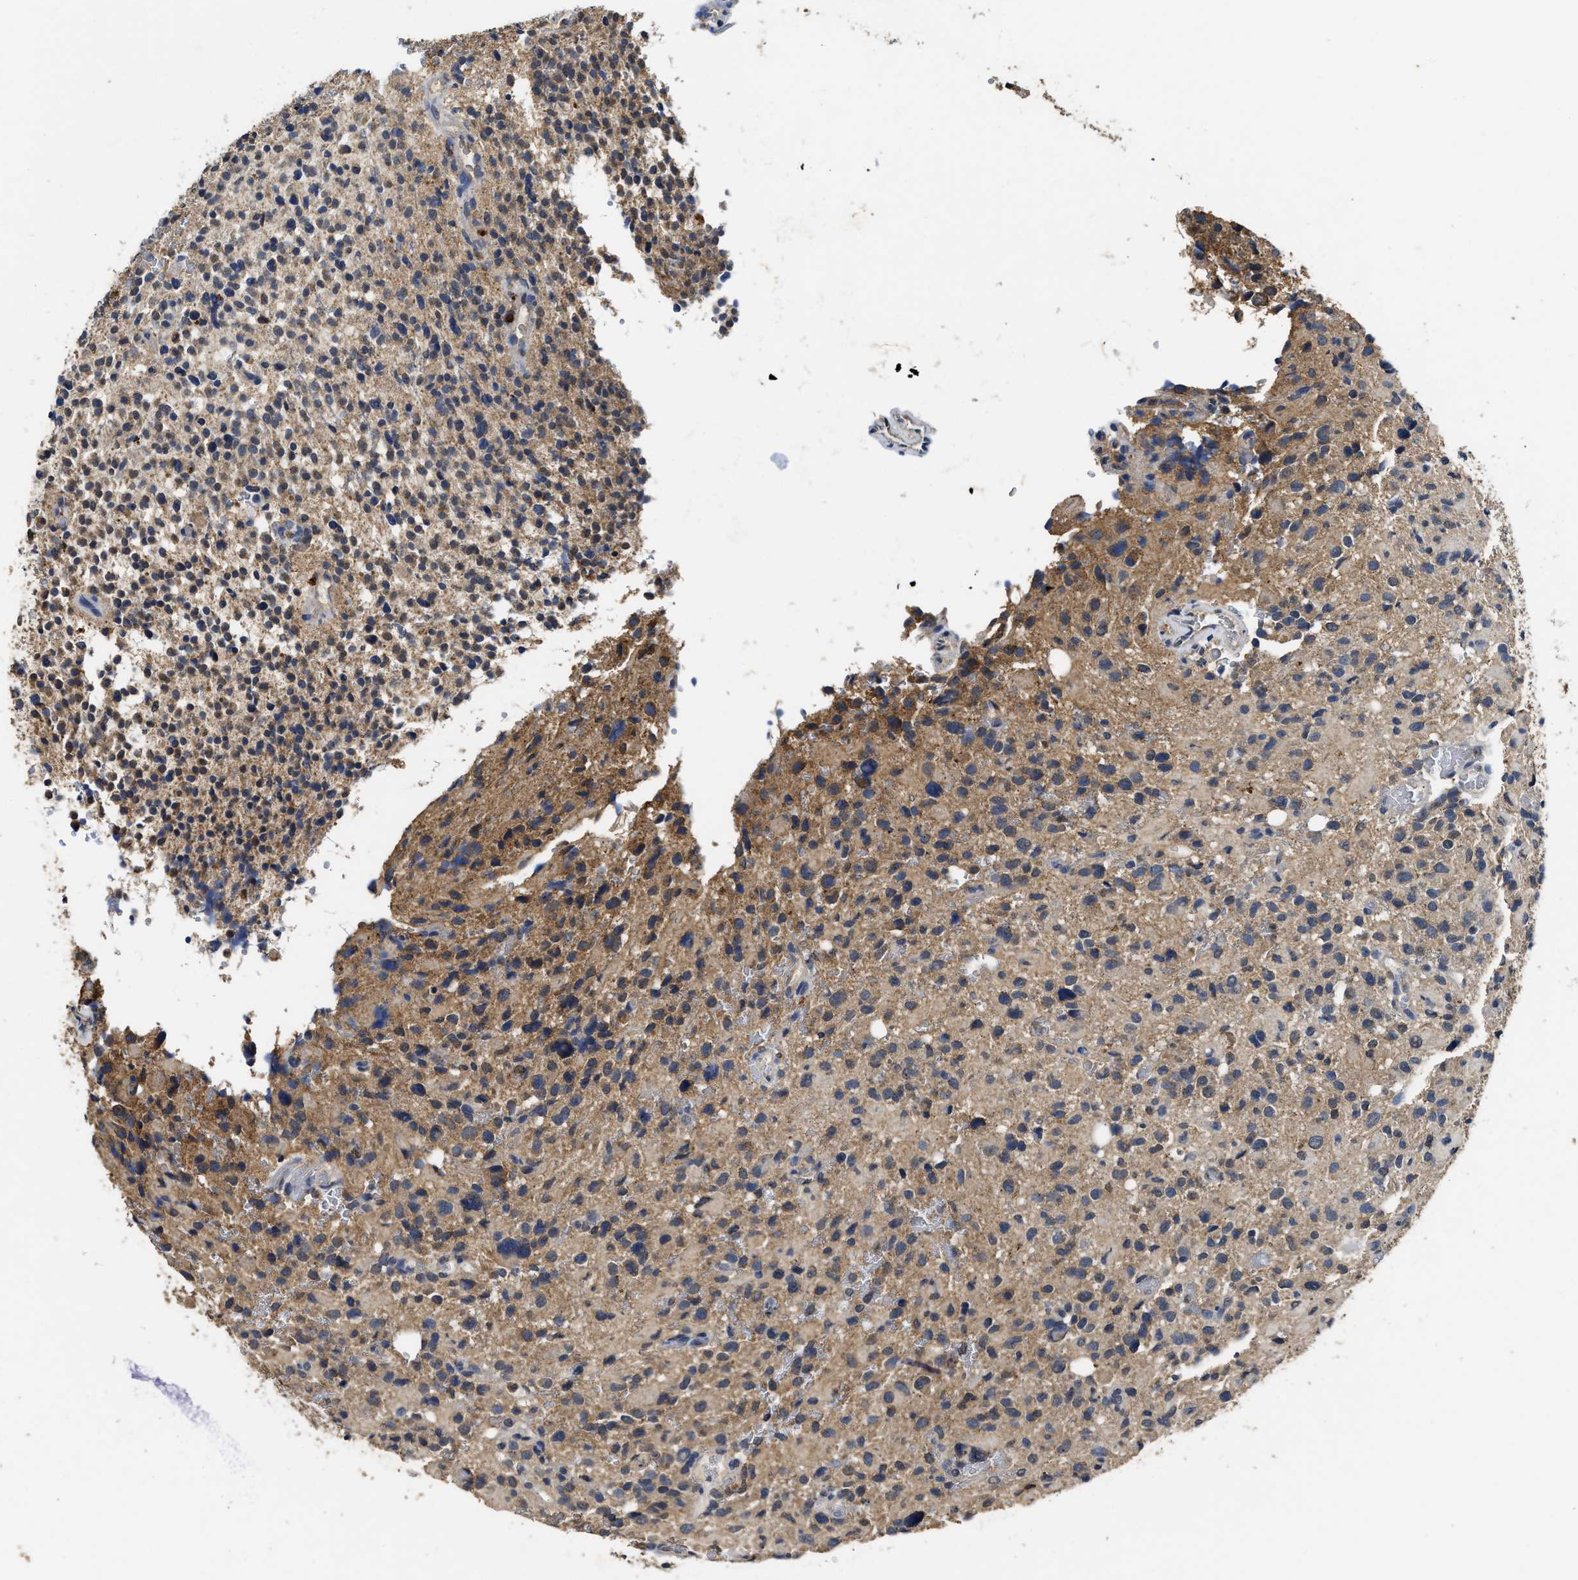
{"staining": {"intensity": "weak", "quantity": ">75%", "location": "cytoplasmic/membranous"}, "tissue": "glioma", "cell_type": "Tumor cells", "image_type": "cancer", "snomed": [{"axis": "morphology", "description": "Glioma, malignant, High grade"}, {"axis": "topography", "description": "Brain"}], "caption": "This histopathology image demonstrates immunohistochemistry staining of human malignant glioma (high-grade), with low weak cytoplasmic/membranous positivity in about >75% of tumor cells.", "gene": "CTNNA1", "patient": {"sex": "male", "age": 48}}